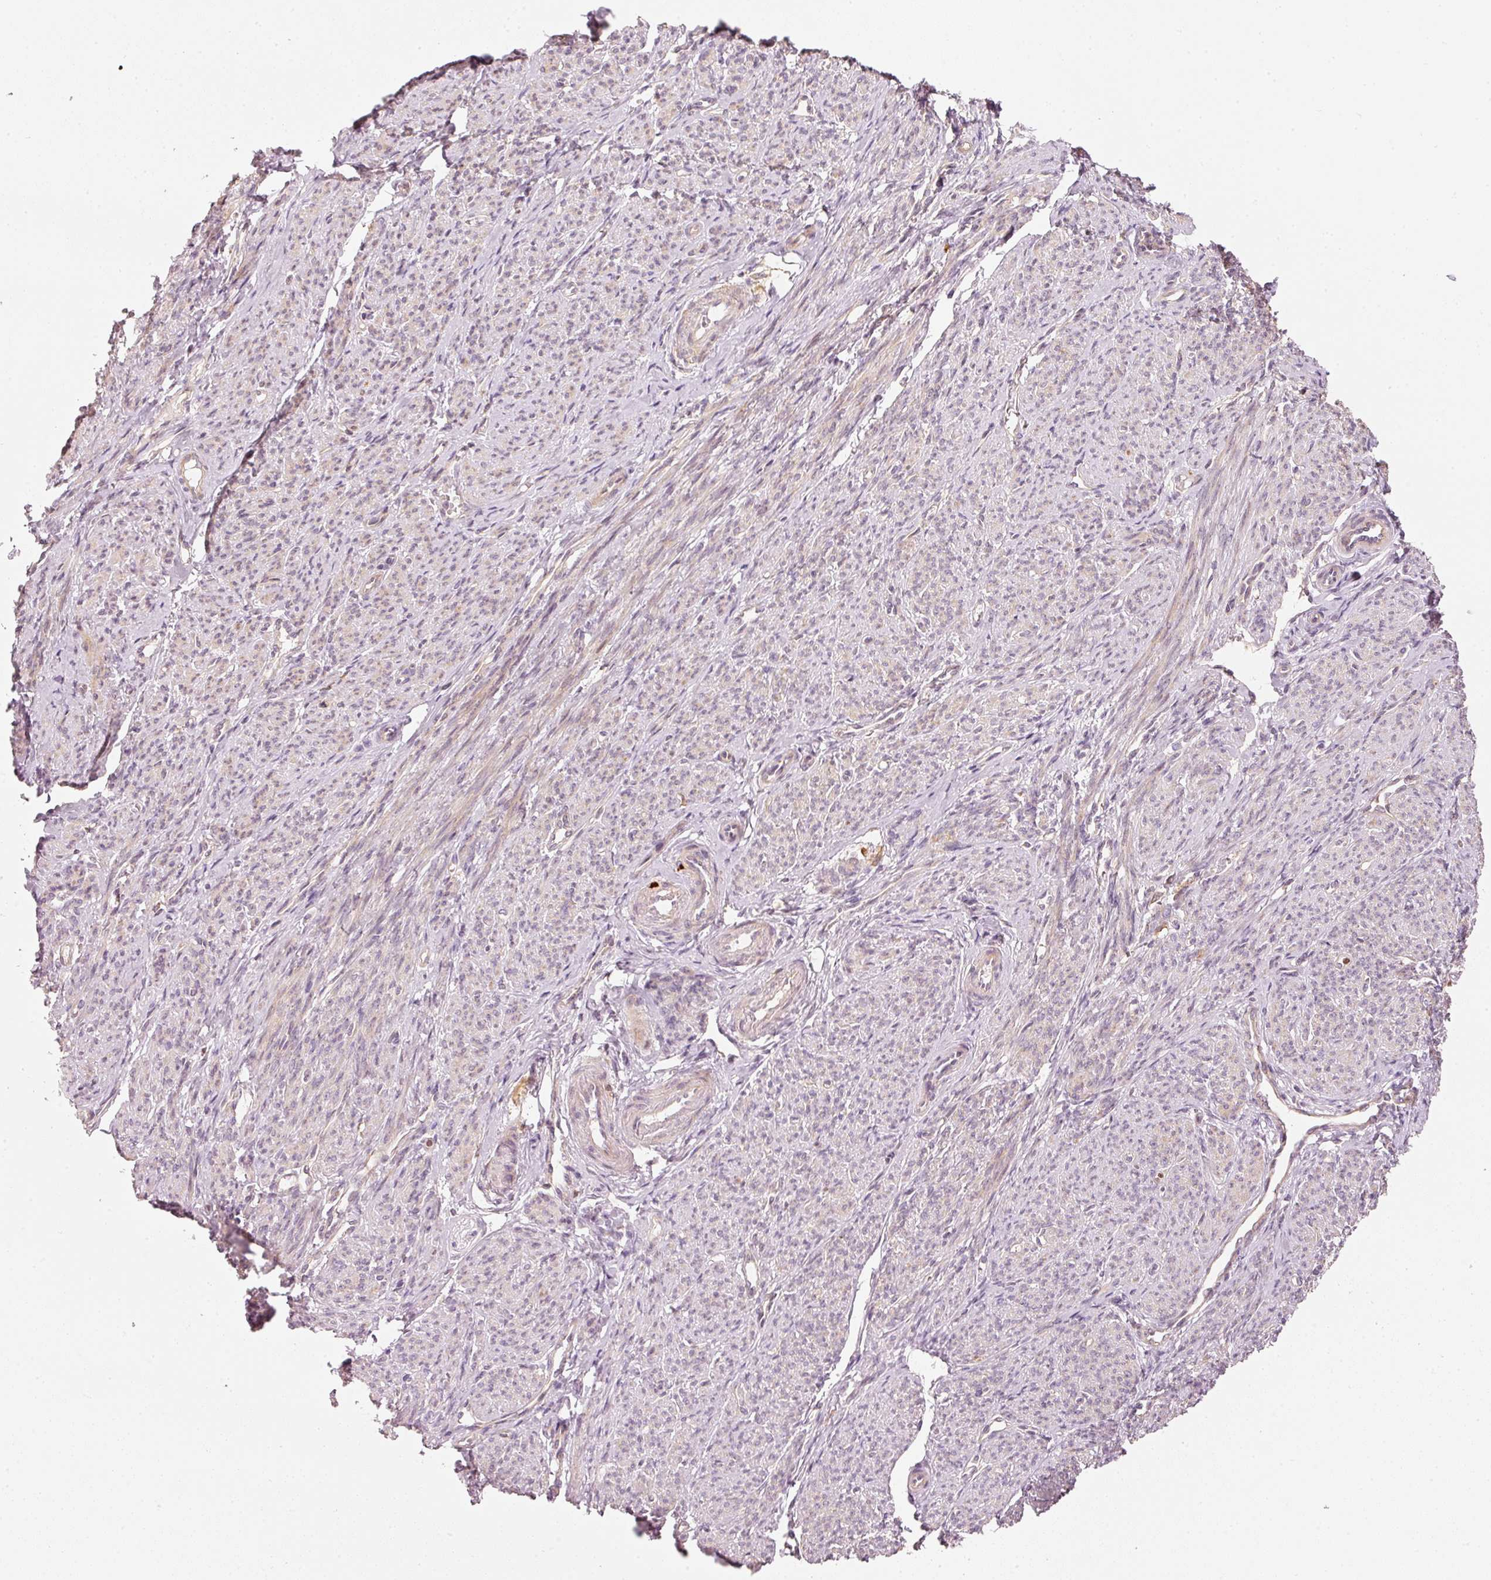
{"staining": {"intensity": "weak", "quantity": "25%-75%", "location": "cytoplasmic/membranous"}, "tissue": "smooth muscle", "cell_type": "Smooth muscle cells", "image_type": "normal", "snomed": [{"axis": "morphology", "description": "Normal tissue, NOS"}, {"axis": "topography", "description": "Smooth muscle"}], "caption": "Protein expression analysis of unremarkable smooth muscle exhibits weak cytoplasmic/membranous staining in approximately 25%-75% of smooth muscle cells. Using DAB (brown) and hematoxylin (blue) stains, captured at high magnification using brightfield microscopy.", "gene": "TREX2", "patient": {"sex": "female", "age": 65}}